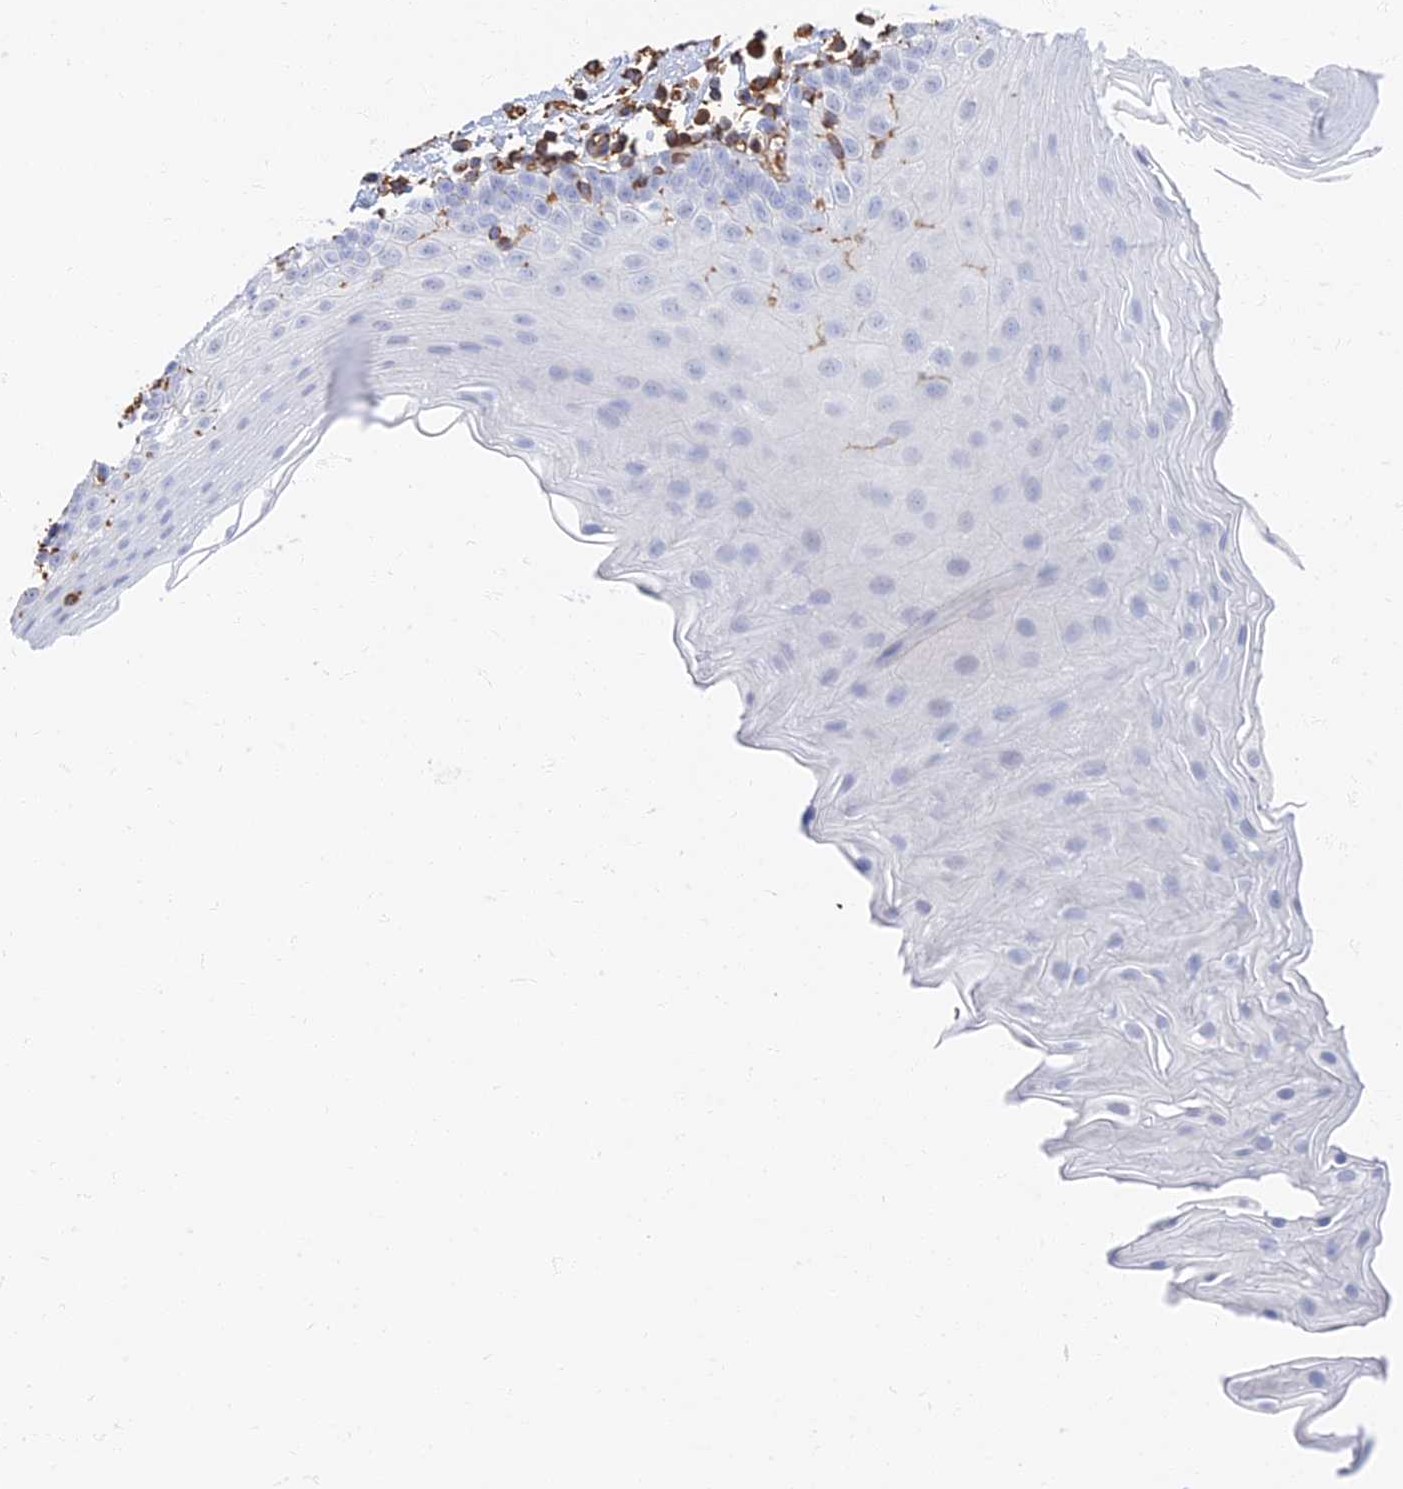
{"staining": {"intensity": "negative", "quantity": "none", "location": "none"}, "tissue": "oral mucosa", "cell_type": "Squamous epithelial cells", "image_type": "normal", "snomed": [{"axis": "morphology", "description": "Normal tissue, NOS"}, {"axis": "topography", "description": "Oral tissue"}], "caption": "This is a image of IHC staining of benign oral mucosa, which shows no expression in squamous epithelial cells. (DAB immunohistochemistry (IHC), high magnification).", "gene": "RMC1", "patient": {"sex": "male", "age": 46}}